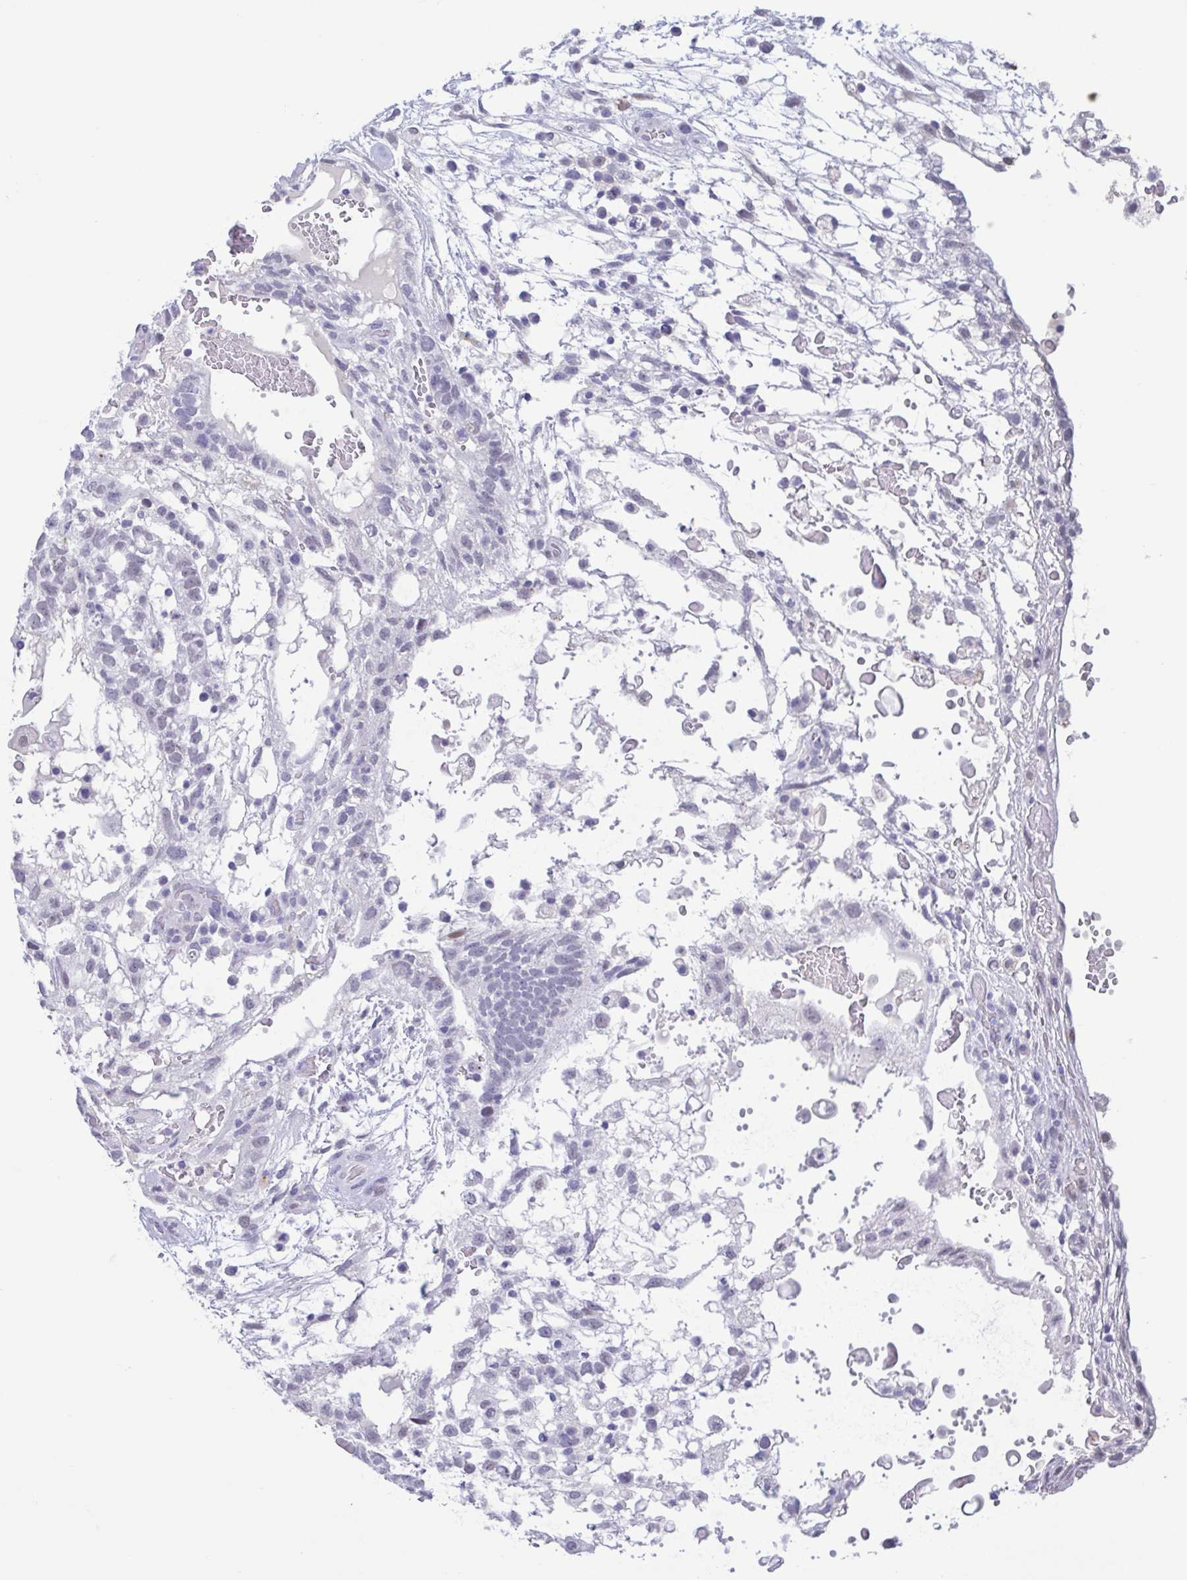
{"staining": {"intensity": "negative", "quantity": "none", "location": "none"}, "tissue": "testis cancer", "cell_type": "Tumor cells", "image_type": "cancer", "snomed": [{"axis": "morphology", "description": "Normal tissue, NOS"}, {"axis": "morphology", "description": "Carcinoma, Embryonal, NOS"}, {"axis": "topography", "description": "Testis"}], "caption": "Immunohistochemical staining of human embryonal carcinoma (testis) demonstrates no significant staining in tumor cells.", "gene": "PERM1", "patient": {"sex": "male", "age": 32}}